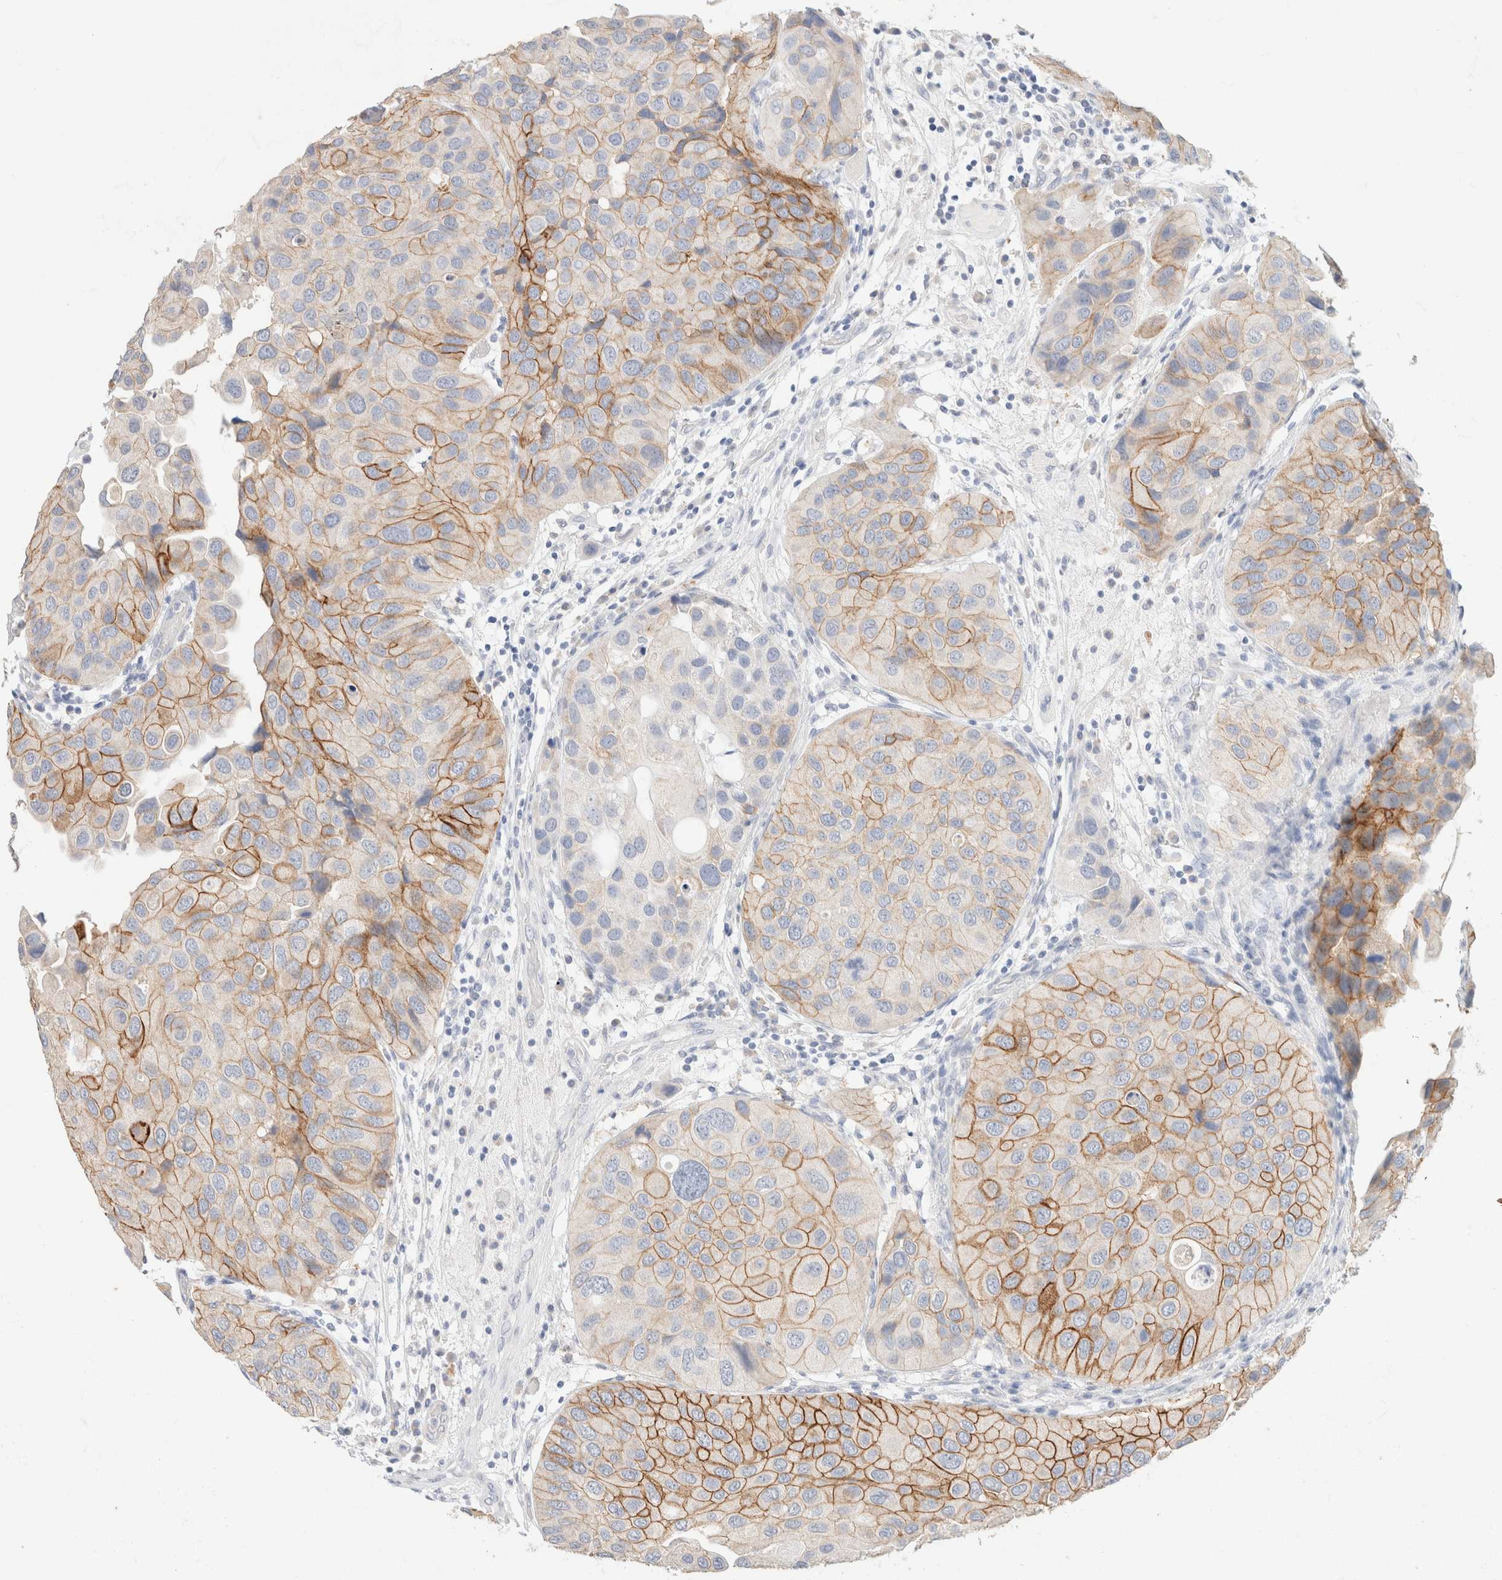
{"staining": {"intensity": "moderate", "quantity": "25%-75%", "location": "cytoplasmic/membranous"}, "tissue": "urothelial cancer", "cell_type": "Tumor cells", "image_type": "cancer", "snomed": [{"axis": "morphology", "description": "Urothelial carcinoma, High grade"}, {"axis": "topography", "description": "Urinary bladder"}], "caption": "Moderate cytoplasmic/membranous protein positivity is present in about 25%-75% of tumor cells in urothelial cancer.", "gene": "CA12", "patient": {"sex": "female", "age": 64}}